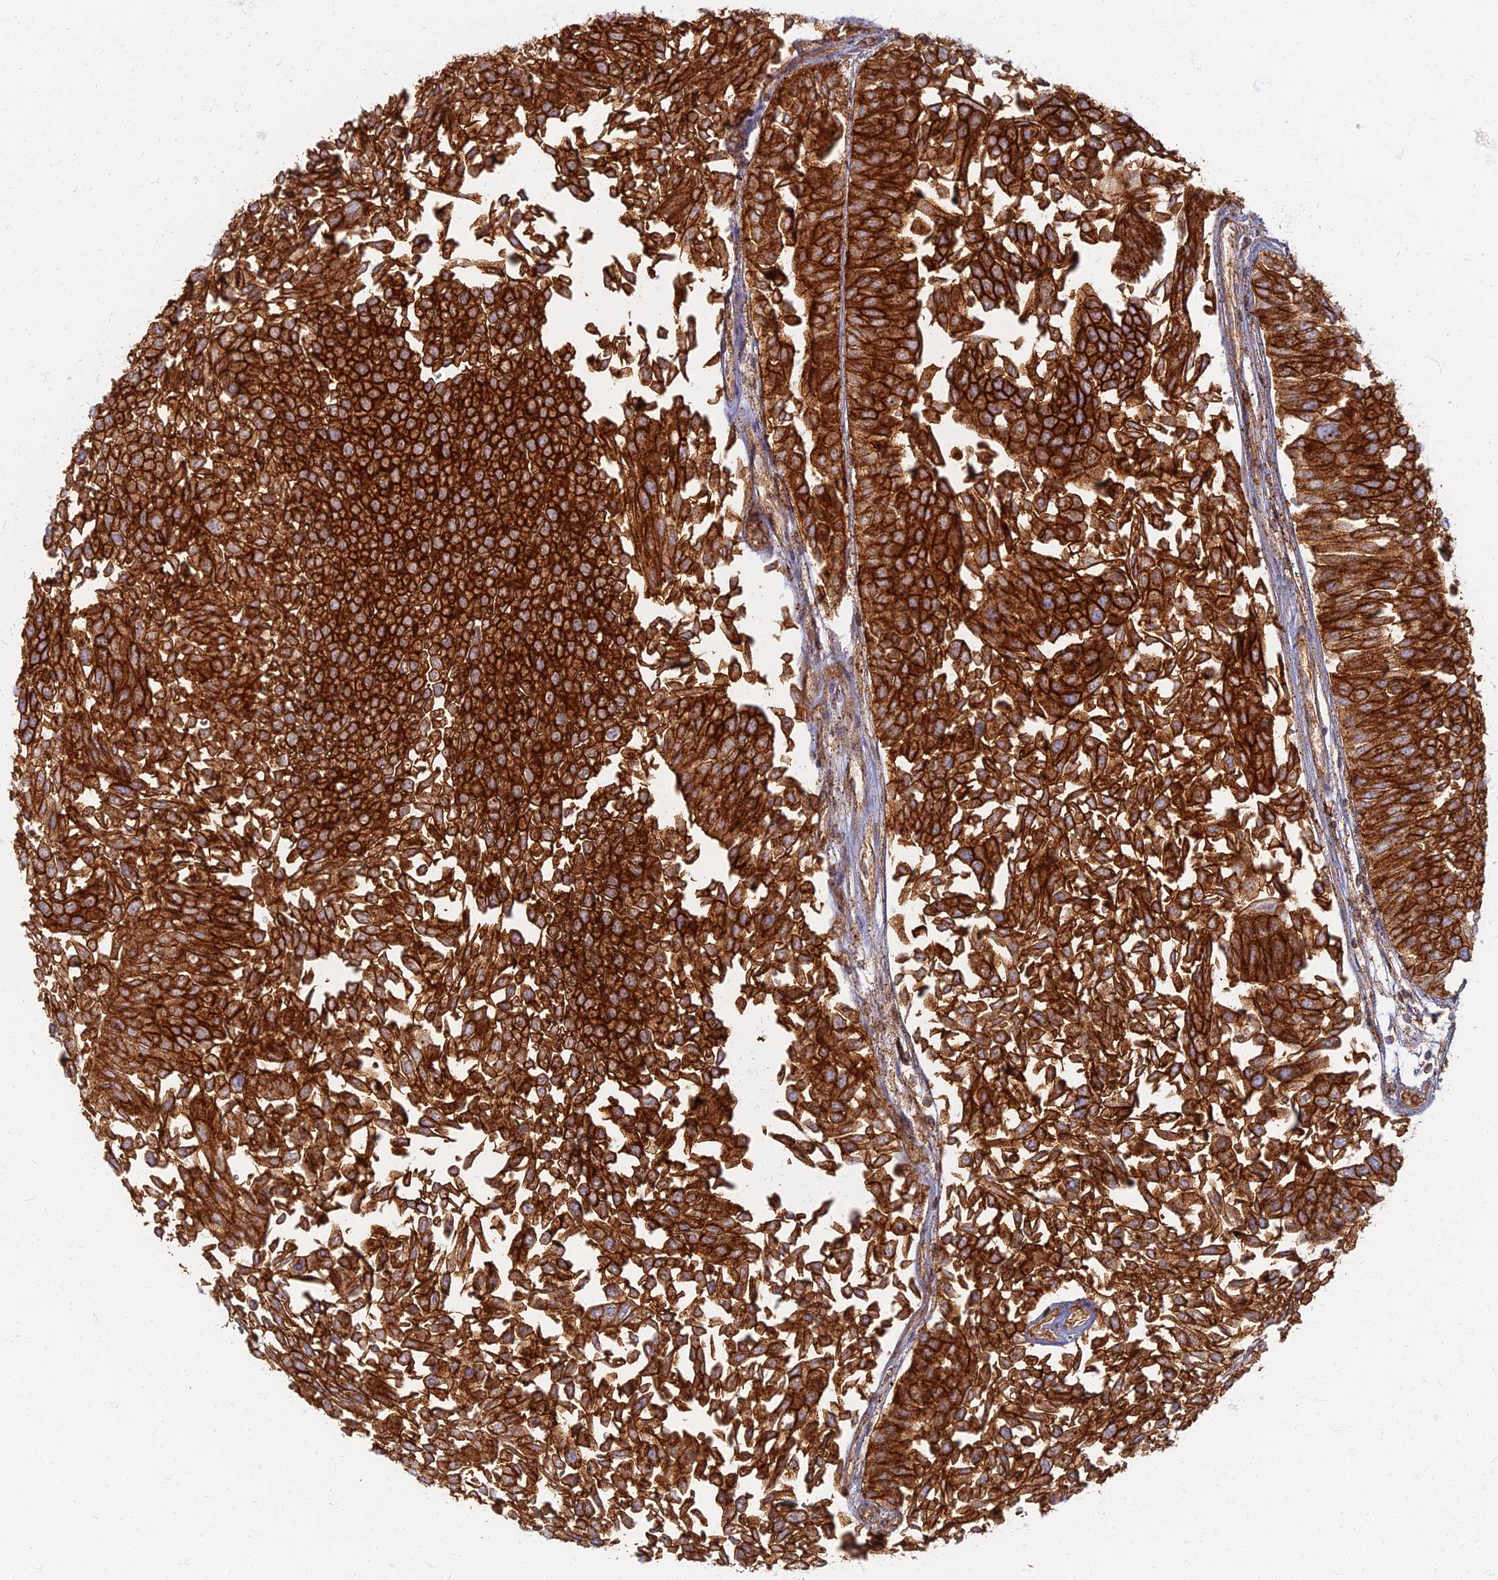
{"staining": {"intensity": "strong", "quantity": ">75%", "location": "cytoplasmic/membranous"}, "tissue": "urothelial cancer", "cell_type": "Tumor cells", "image_type": "cancer", "snomed": [{"axis": "morphology", "description": "Urothelial carcinoma, Low grade"}, {"axis": "topography", "description": "Urinary bladder"}], "caption": "A high-resolution micrograph shows immunohistochemistry (IHC) staining of urothelial carcinoma (low-grade), which exhibits strong cytoplasmic/membranous expression in about >75% of tumor cells.", "gene": "CHMP4B", "patient": {"sex": "male", "age": 67}}